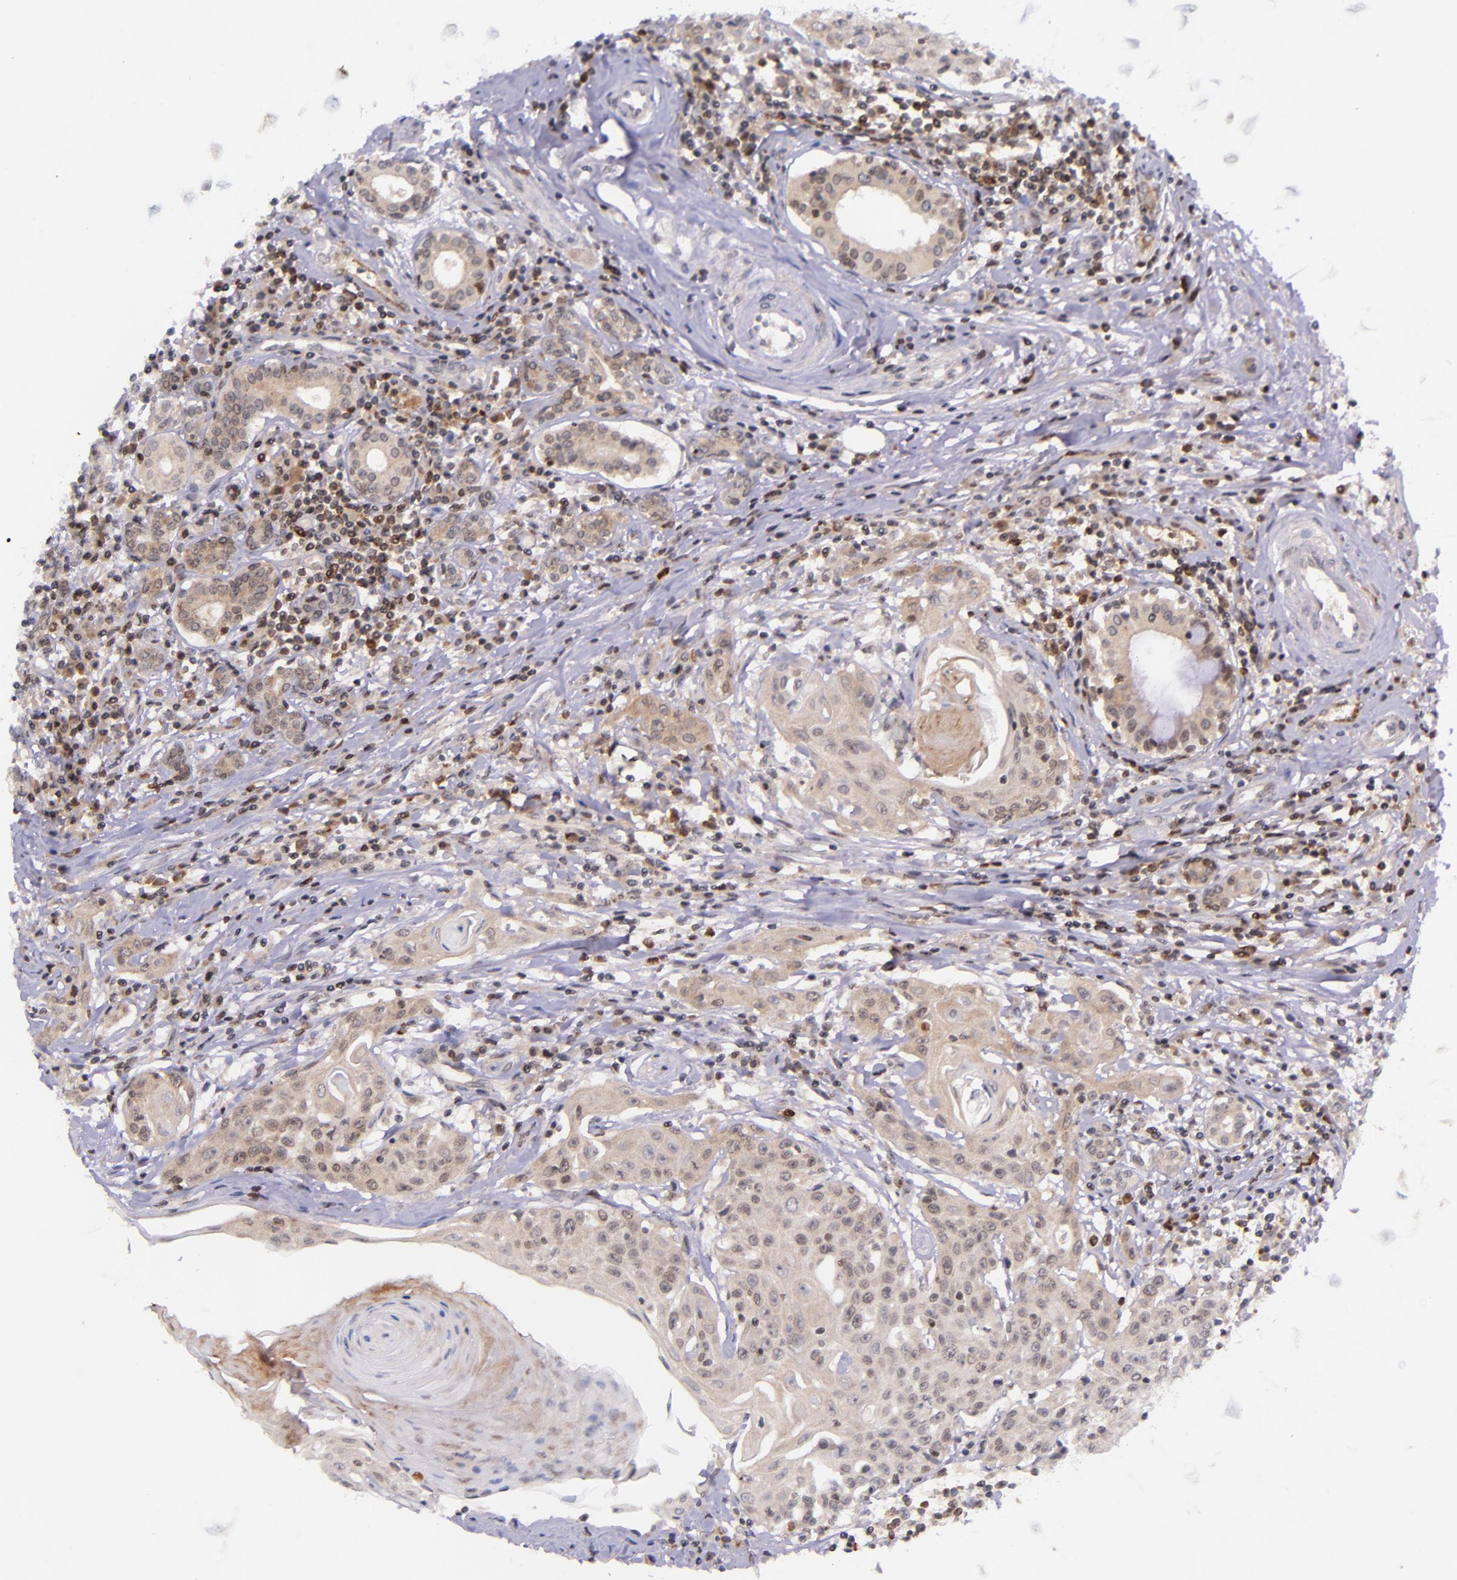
{"staining": {"intensity": "weak", "quantity": ">75%", "location": "cytoplasmic/membranous"}, "tissue": "head and neck cancer", "cell_type": "Tumor cells", "image_type": "cancer", "snomed": [{"axis": "morphology", "description": "Squamous cell carcinoma, NOS"}, {"axis": "morphology", "description": "Squamous cell carcinoma, metastatic, NOS"}, {"axis": "topography", "description": "Lymph node"}, {"axis": "topography", "description": "Salivary gland"}, {"axis": "topography", "description": "Head-Neck"}], "caption": "About >75% of tumor cells in human head and neck squamous cell carcinoma demonstrate weak cytoplasmic/membranous protein positivity as visualized by brown immunohistochemical staining.", "gene": "SELL", "patient": {"sex": "female", "age": 74}}